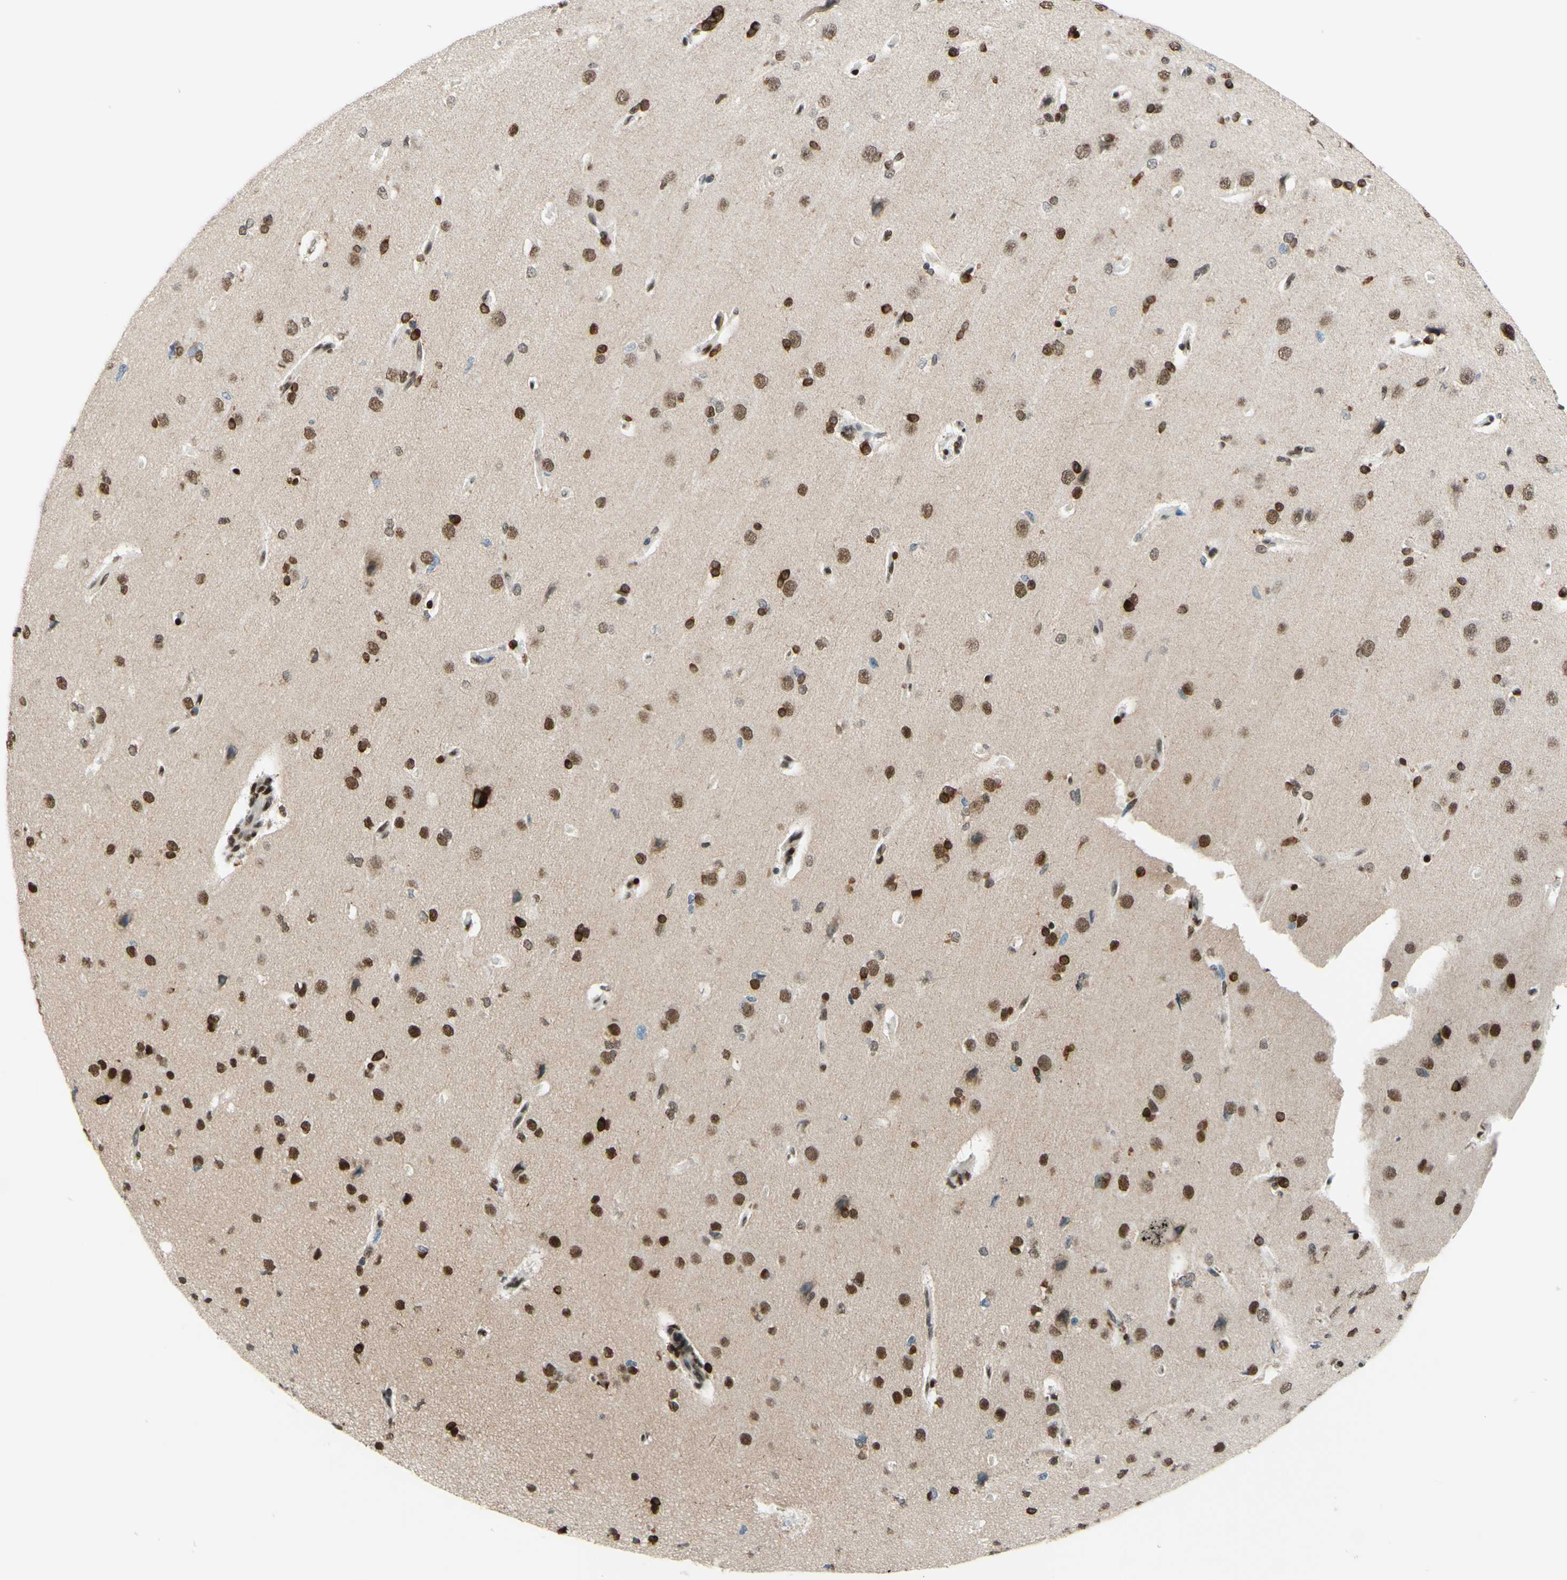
{"staining": {"intensity": "moderate", "quantity": "25%-75%", "location": "nuclear"}, "tissue": "cerebral cortex", "cell_type": "Endothelial cells", "image_type": "normal", "snomed": [{"axis": "morphology", "description": "Normal tissue, NOS"}, {"axis": "topography", "description": "Cerebral cortex"}], "caption": "Immunohistochemical staining of normal human cerebral cortex demonstrates medium levels of moderate nuclear expression in approximately 25%-75% of endothelial cells. (Brightfield microscopy of DAB IHC at high magnification).", "gene": "CBX7", "patient": {"sex": "male", "age": 62}}